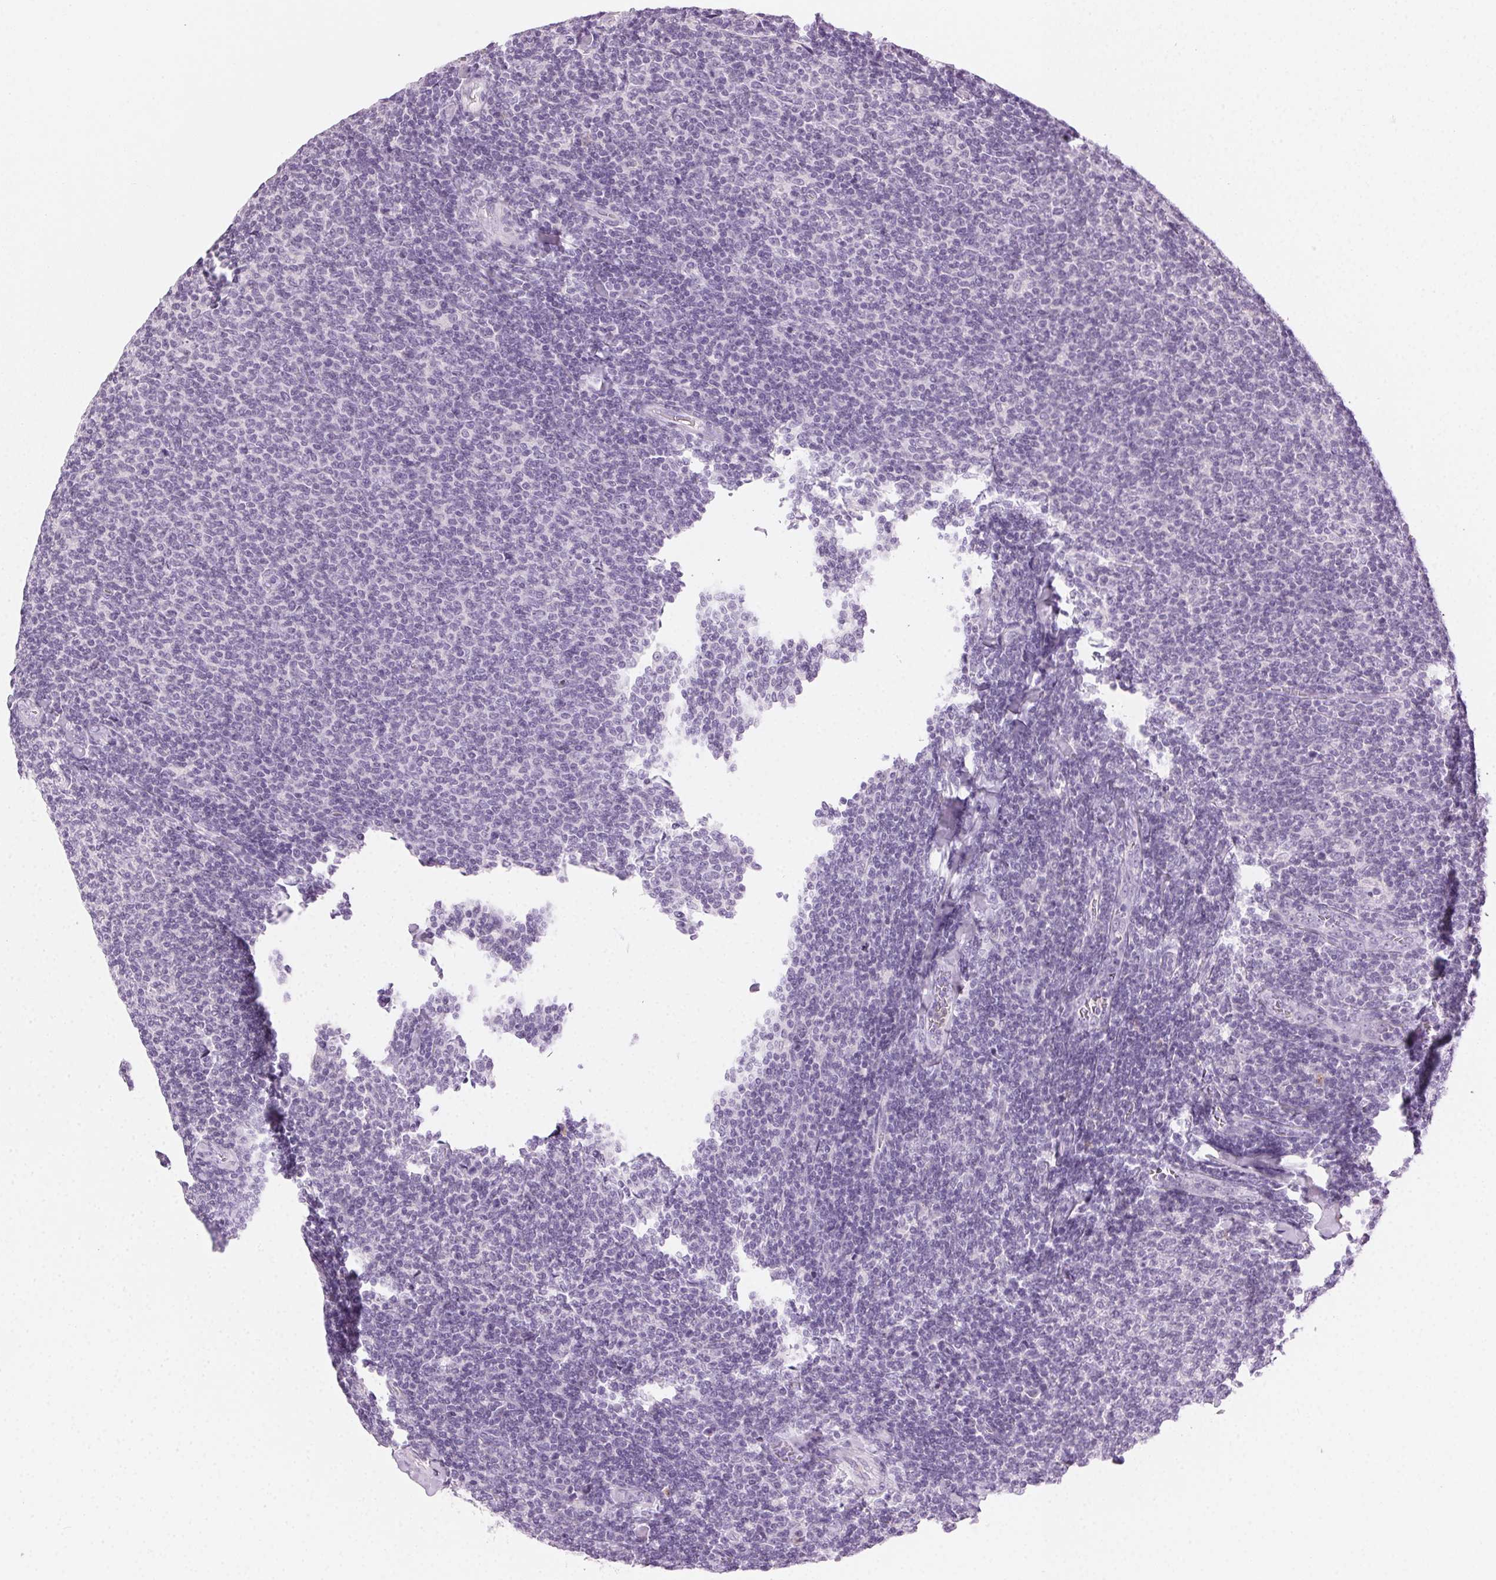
{"staining": {"intensity": "negative", "quantity": "none", "location": "none"}, "tissue": "lymphoma", "cell_type": "Tumor cells", "image_type": "cancer", "snomed": [{"axis": "morphology", "description": "Malignant lymphoma, non-Hodgkin's type, Low grade"}, {"axis": "topography", "description": "Lymph node"}], "caption": "Tumor cells are negative for brown protein staining in malignant lymphoma, non-Hodgkin's type (low-grade).", "gene": "MPO", "patient": {"sex": "male", "age": 52}}